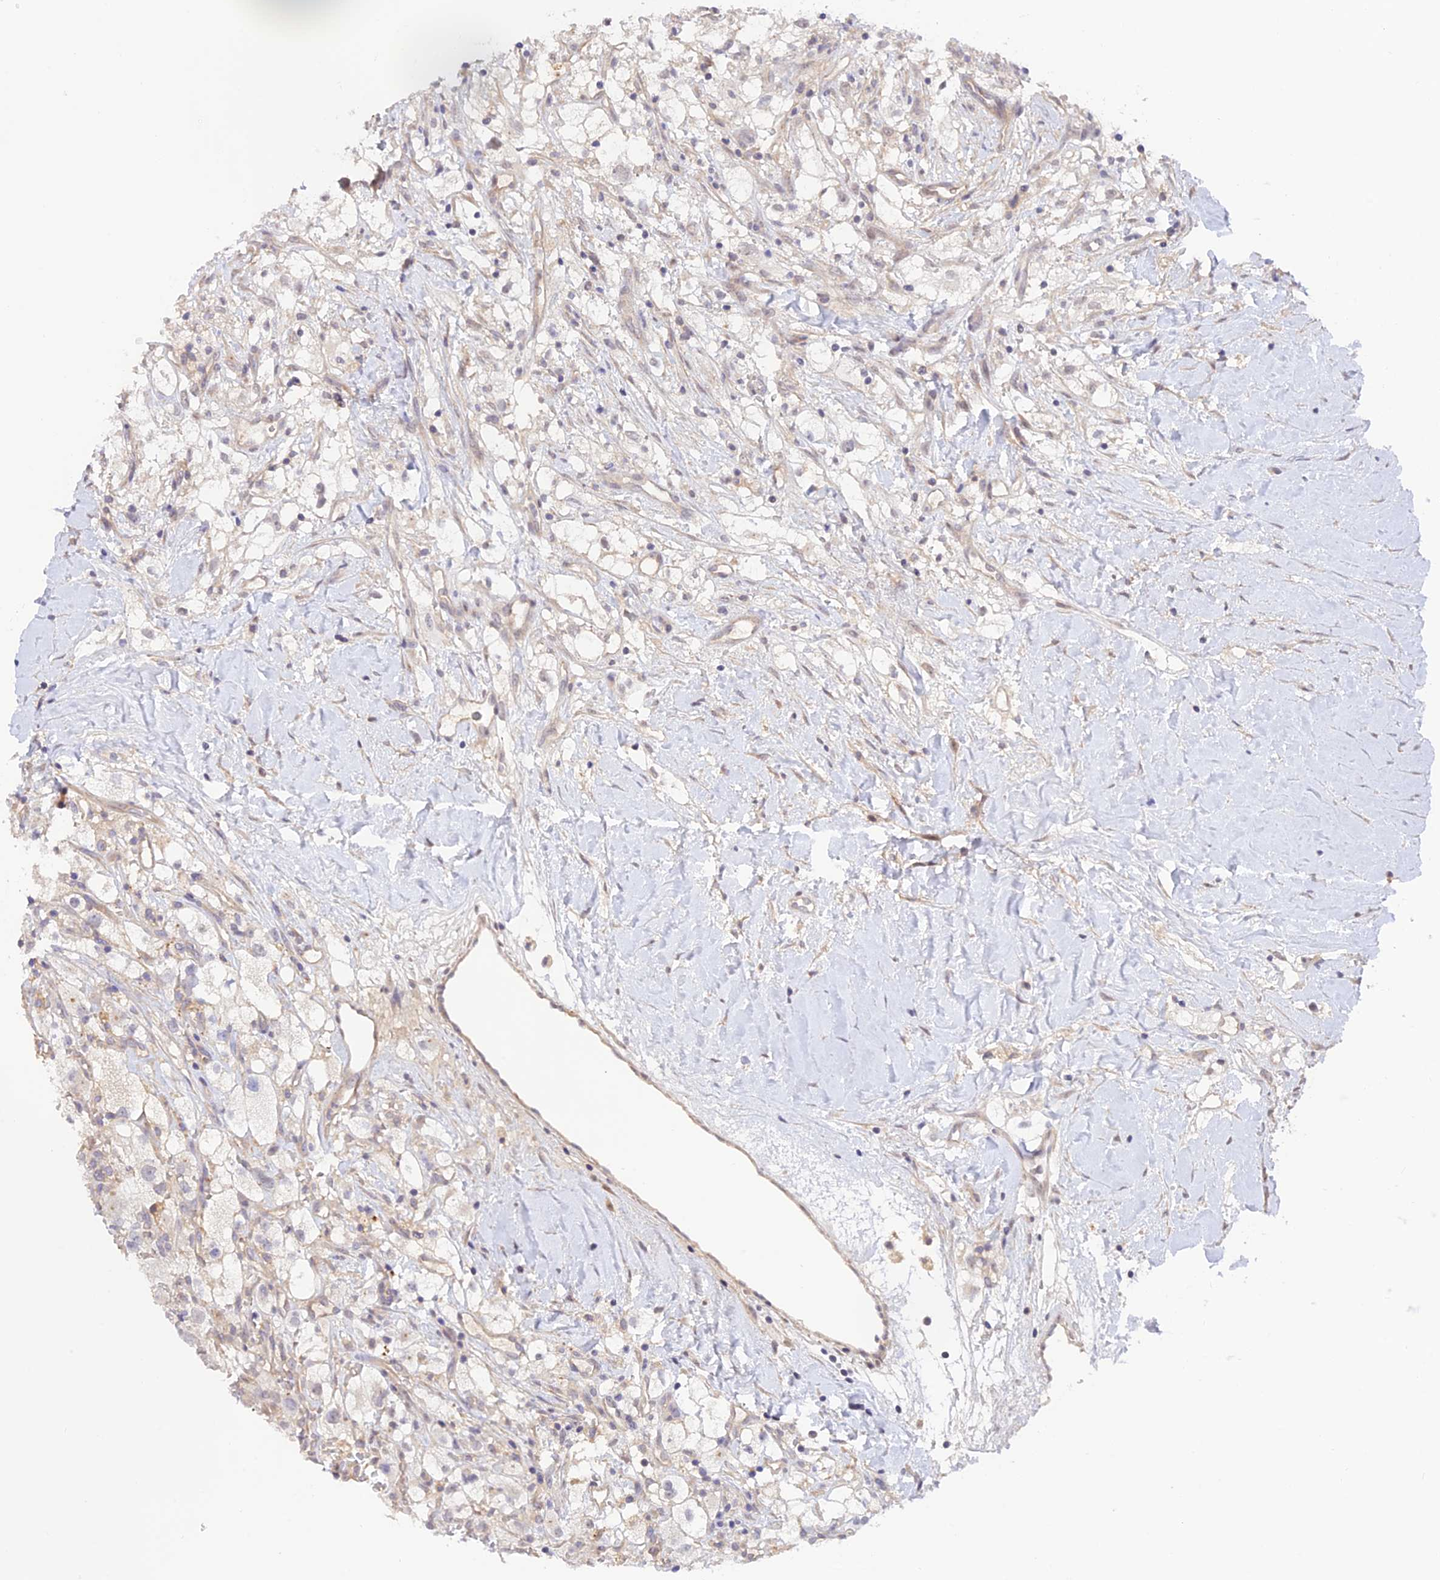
{"staining": {"intensity": "negative", "quantity": "none", "location": "none"}, "tissue": "renal cancer", "cell_type": "Tumor cells", "image_type": "cancer", "snomed": [{"axis": "morphology", "description": "Adenocarcinoma, NOS"}, {"axis": "topography", "description": "Kidney"}], "caption": "High power microscopy image of an immunohistochemistry (IHC) histopathology image of renal cancer (adenocarcinoma), revealing no significant expression in tumor cells. (Stains: DAB IHC with hematoxylin counter stain, Microscopy: brightfield microscopy at high magnification).", "gene": "CAMSAP3", "patient": {"sex": "male", "age": 59}}